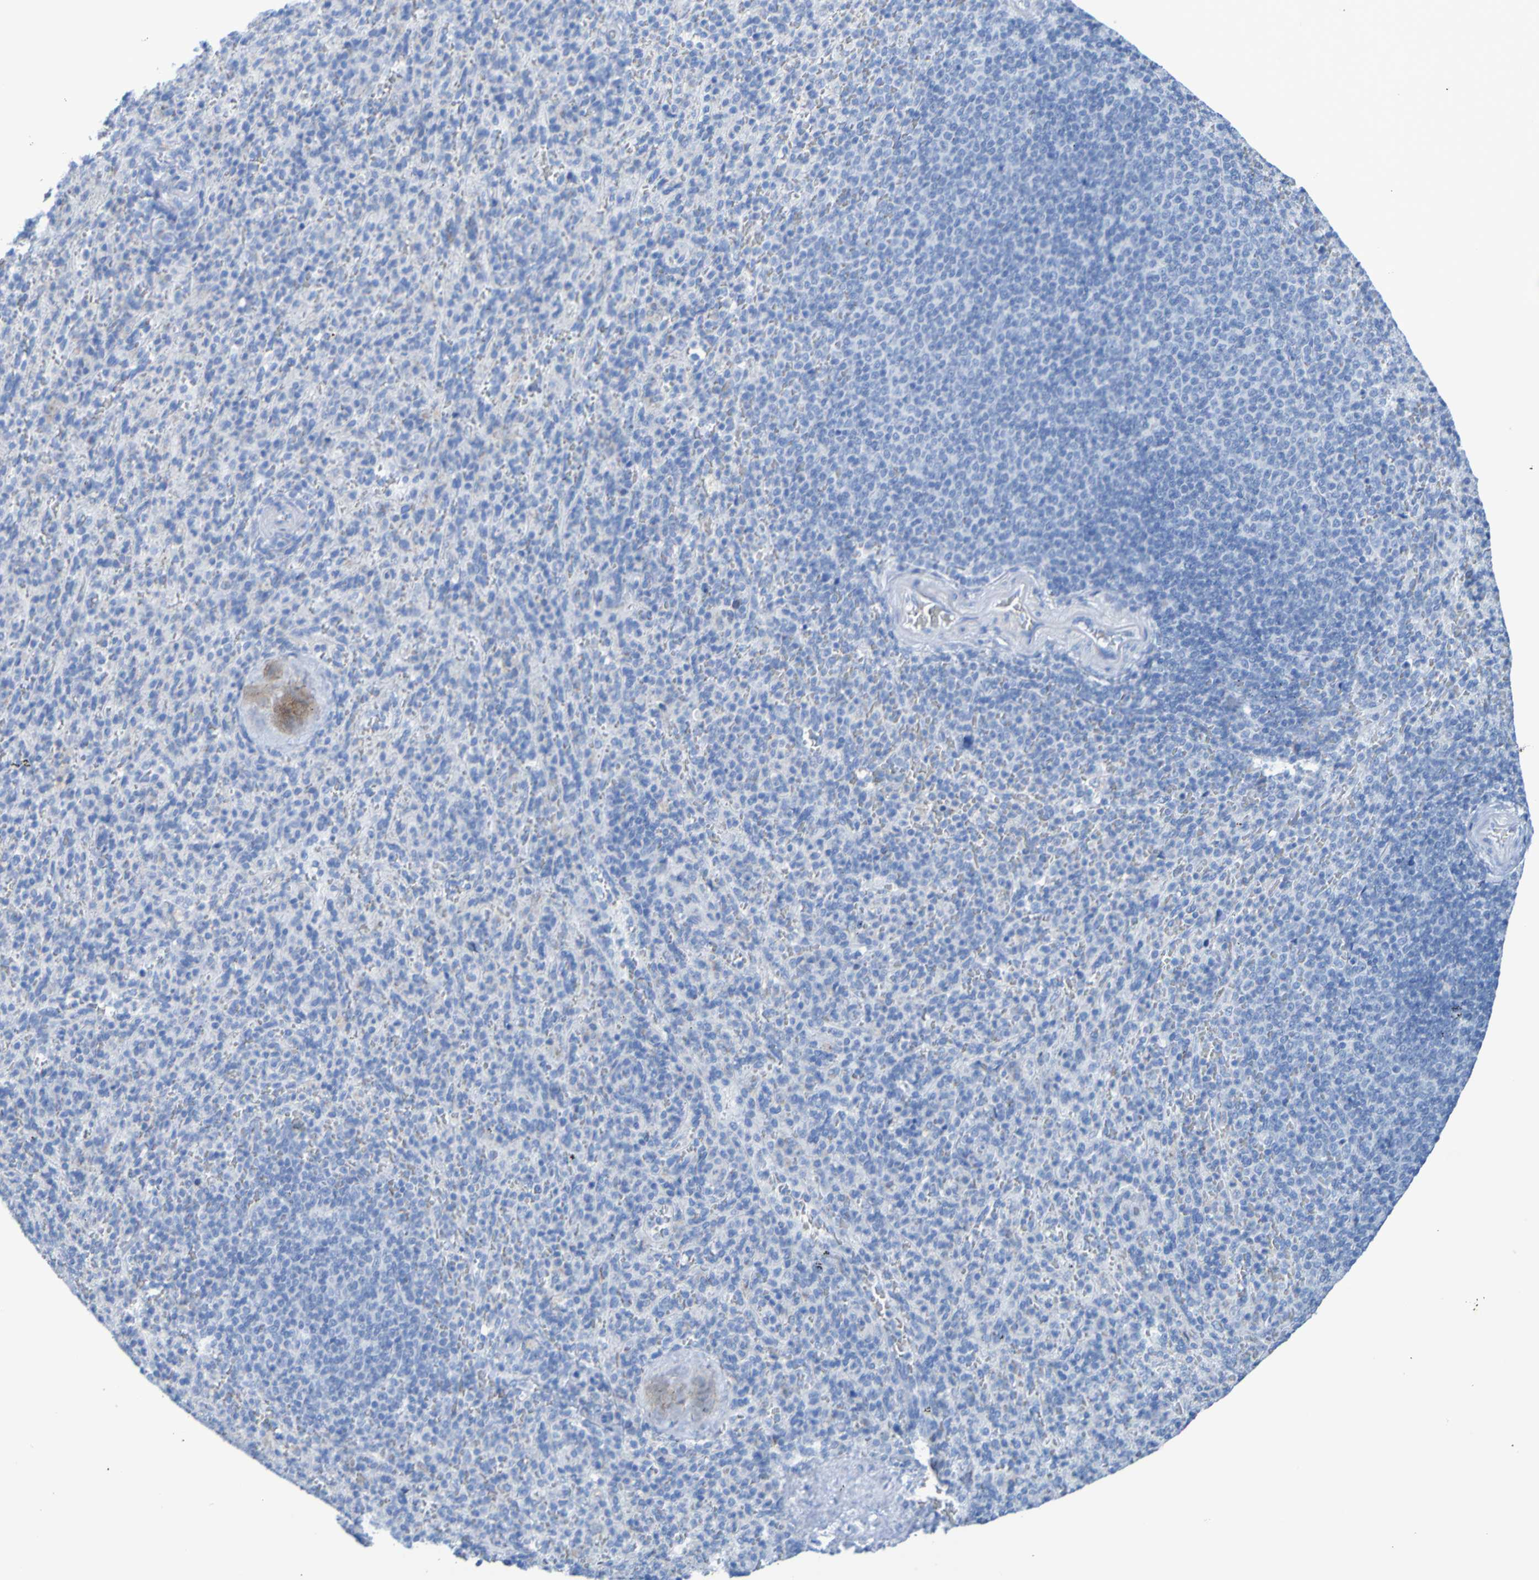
{"staining": {"intensity": "moderate", "quantity": "<25%", "location": "cytoplasmic/membranous"}, "tissue": "spleen", "cell_type": "Cells in red pulp", "image_type": "normal", "snomed": [{"axis": "morphology", "description": "Normal tissue, NOS"}, {"axis": "topography", "description": "Spleen"}], "caption": "Spleen stained with a brown dye reveals moderate cytoplasmic/membranous positive staining in approximately <25% of cells in red pulp.", "gene": "ACMSD", "patient": {"sex": "male", "age": 36}}